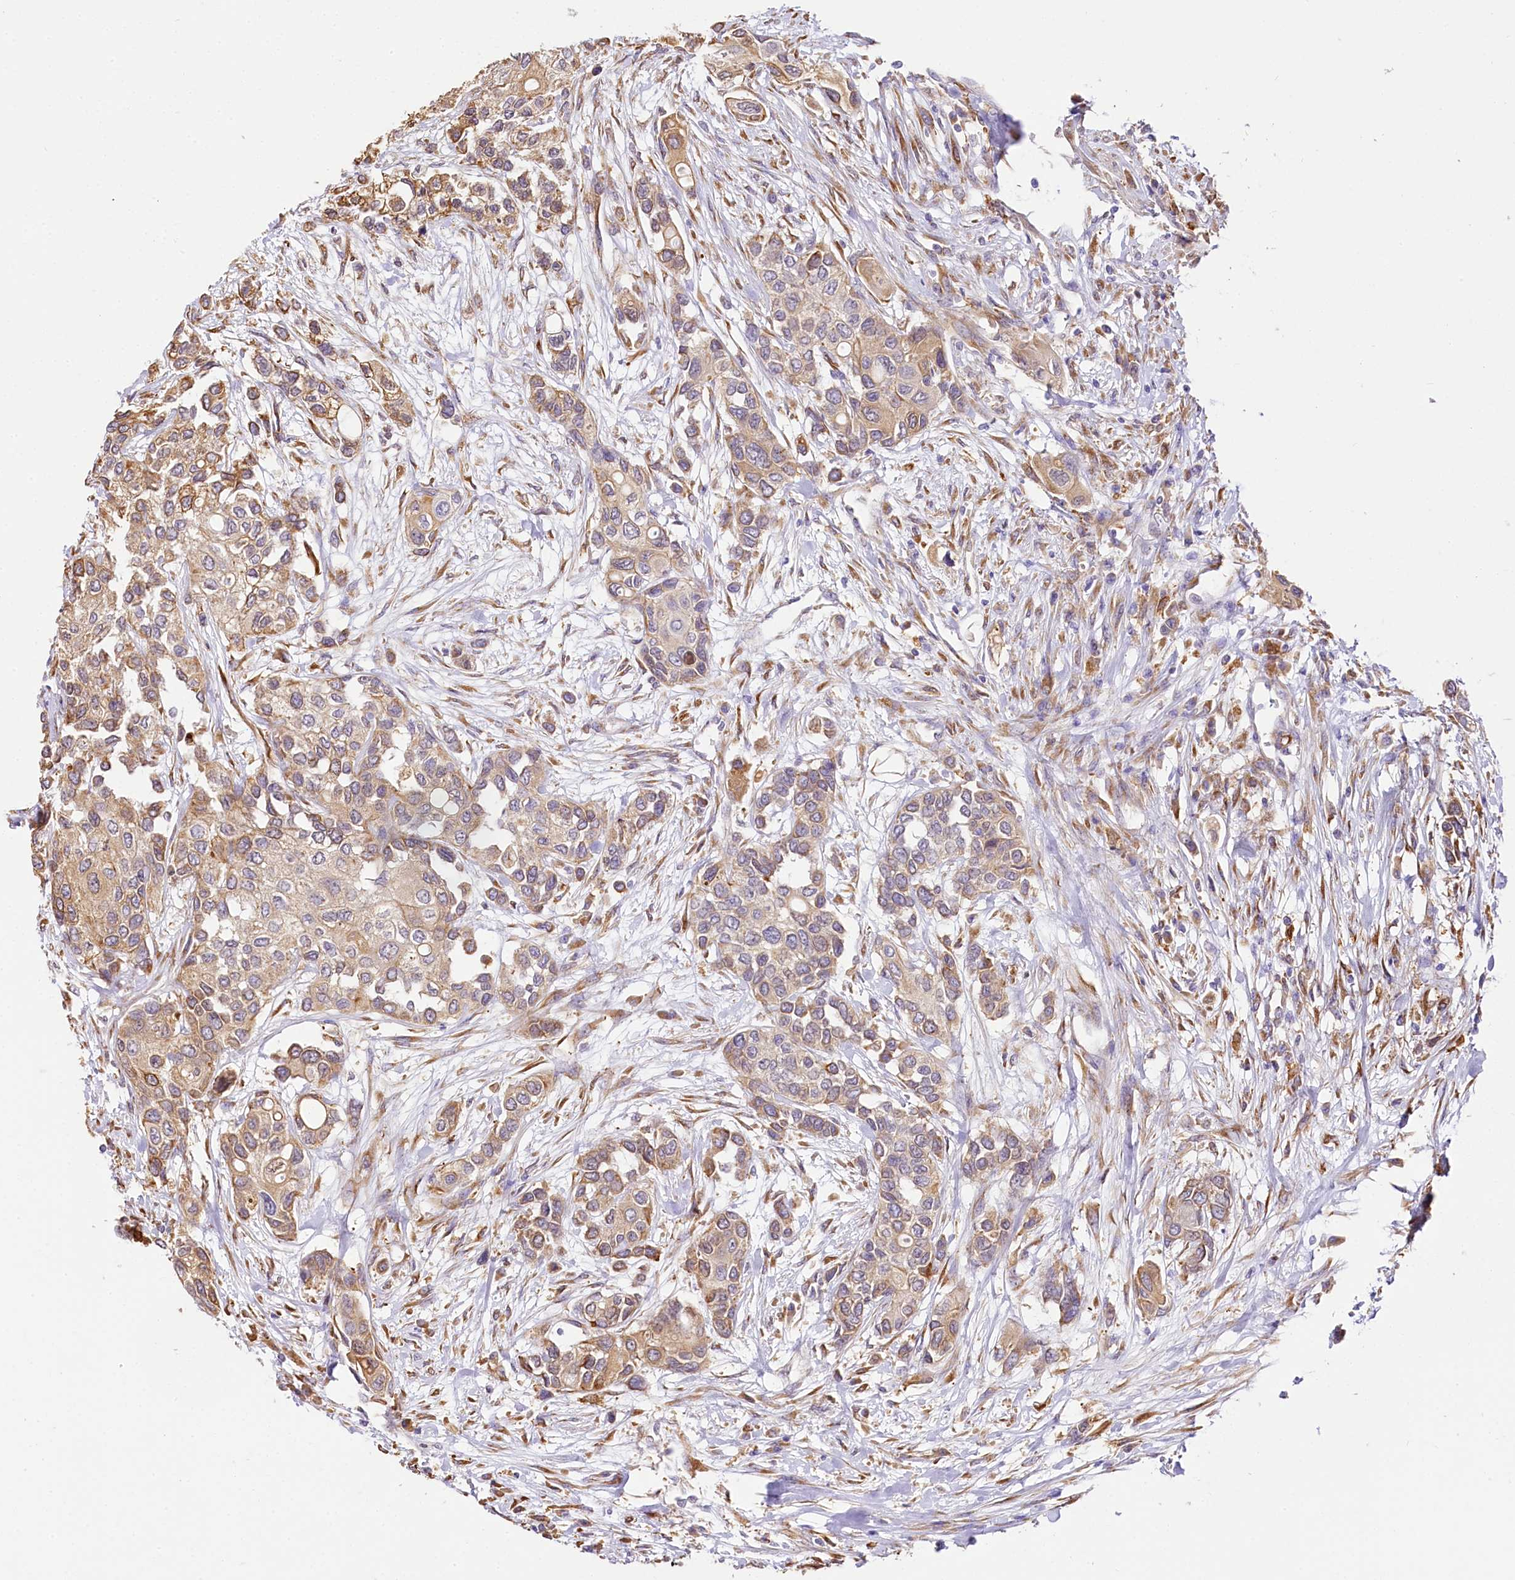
{"staining": {"intensity": "moderate", "quantity": ">75%", "location": "cytoplasmic/membranous"}, "tissue": "urothelial cancer", "cell_type": "Tumor cells", "image_type": "cancer", "snomed": [{"axis": "morphology", "description": "Normal tissue, NOS"}, {"axis": "morphology", "description": "Urothelial carcinoma, High grade"}, {"axis": "topography", "description": "Vascular tissue"}, {"axis": "topography", "description": "Urinary bladder"}], "caption": "Immunohistochemistry micrograph of human high-grade urothelial carcinoma stained for a protein (brown), which shows medium levels of moderate cytoplasmic/membranous expression in about >75% of tumor cells.", "gene": "PPIP5K2", "patient": {"sex": "female", "age": 56}}